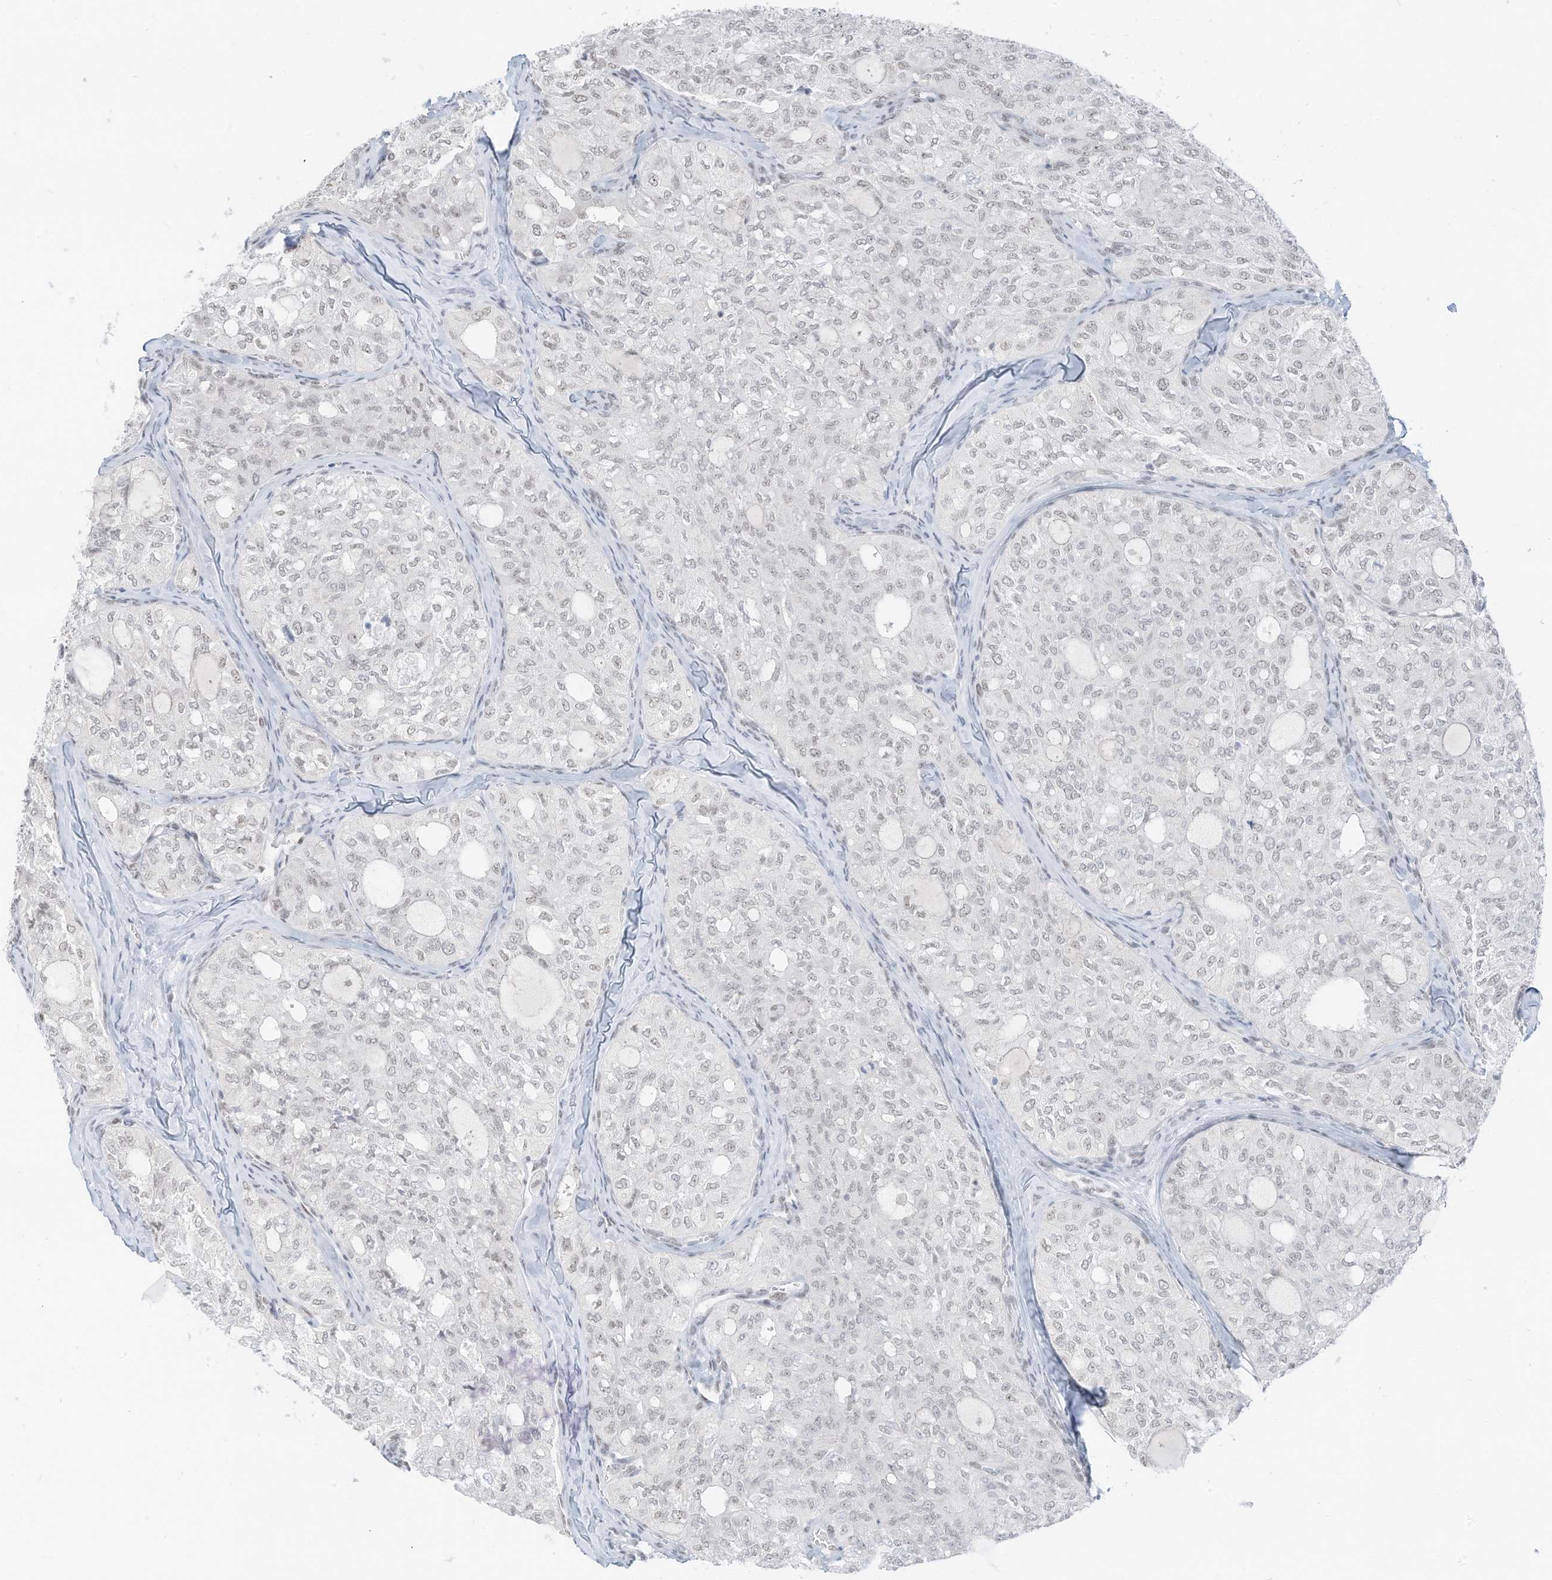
{"staining": {"intensity": "negative", "quantity": "none", "location": "none"}, "tissue": "thyroid cancer", "cell_type": "Tumor cells", "image_type": "cancer", "snomed": [{"axis": "morphology", "description": "Follicular adenoma carcinoma, NOS"}, {"axis": "topography", "description": "Thyroid gland"}], "caption": "An IHC photomicrograph of thyroid follicular adenoma carcinoma is shown. There is no staining in tumor cells of thyroid follicular adenoma carcinoma. (DAB IHC with hematoxylin counter stain).", "gene": "PGC", "patient": {"sex": "male", "age": 75}}